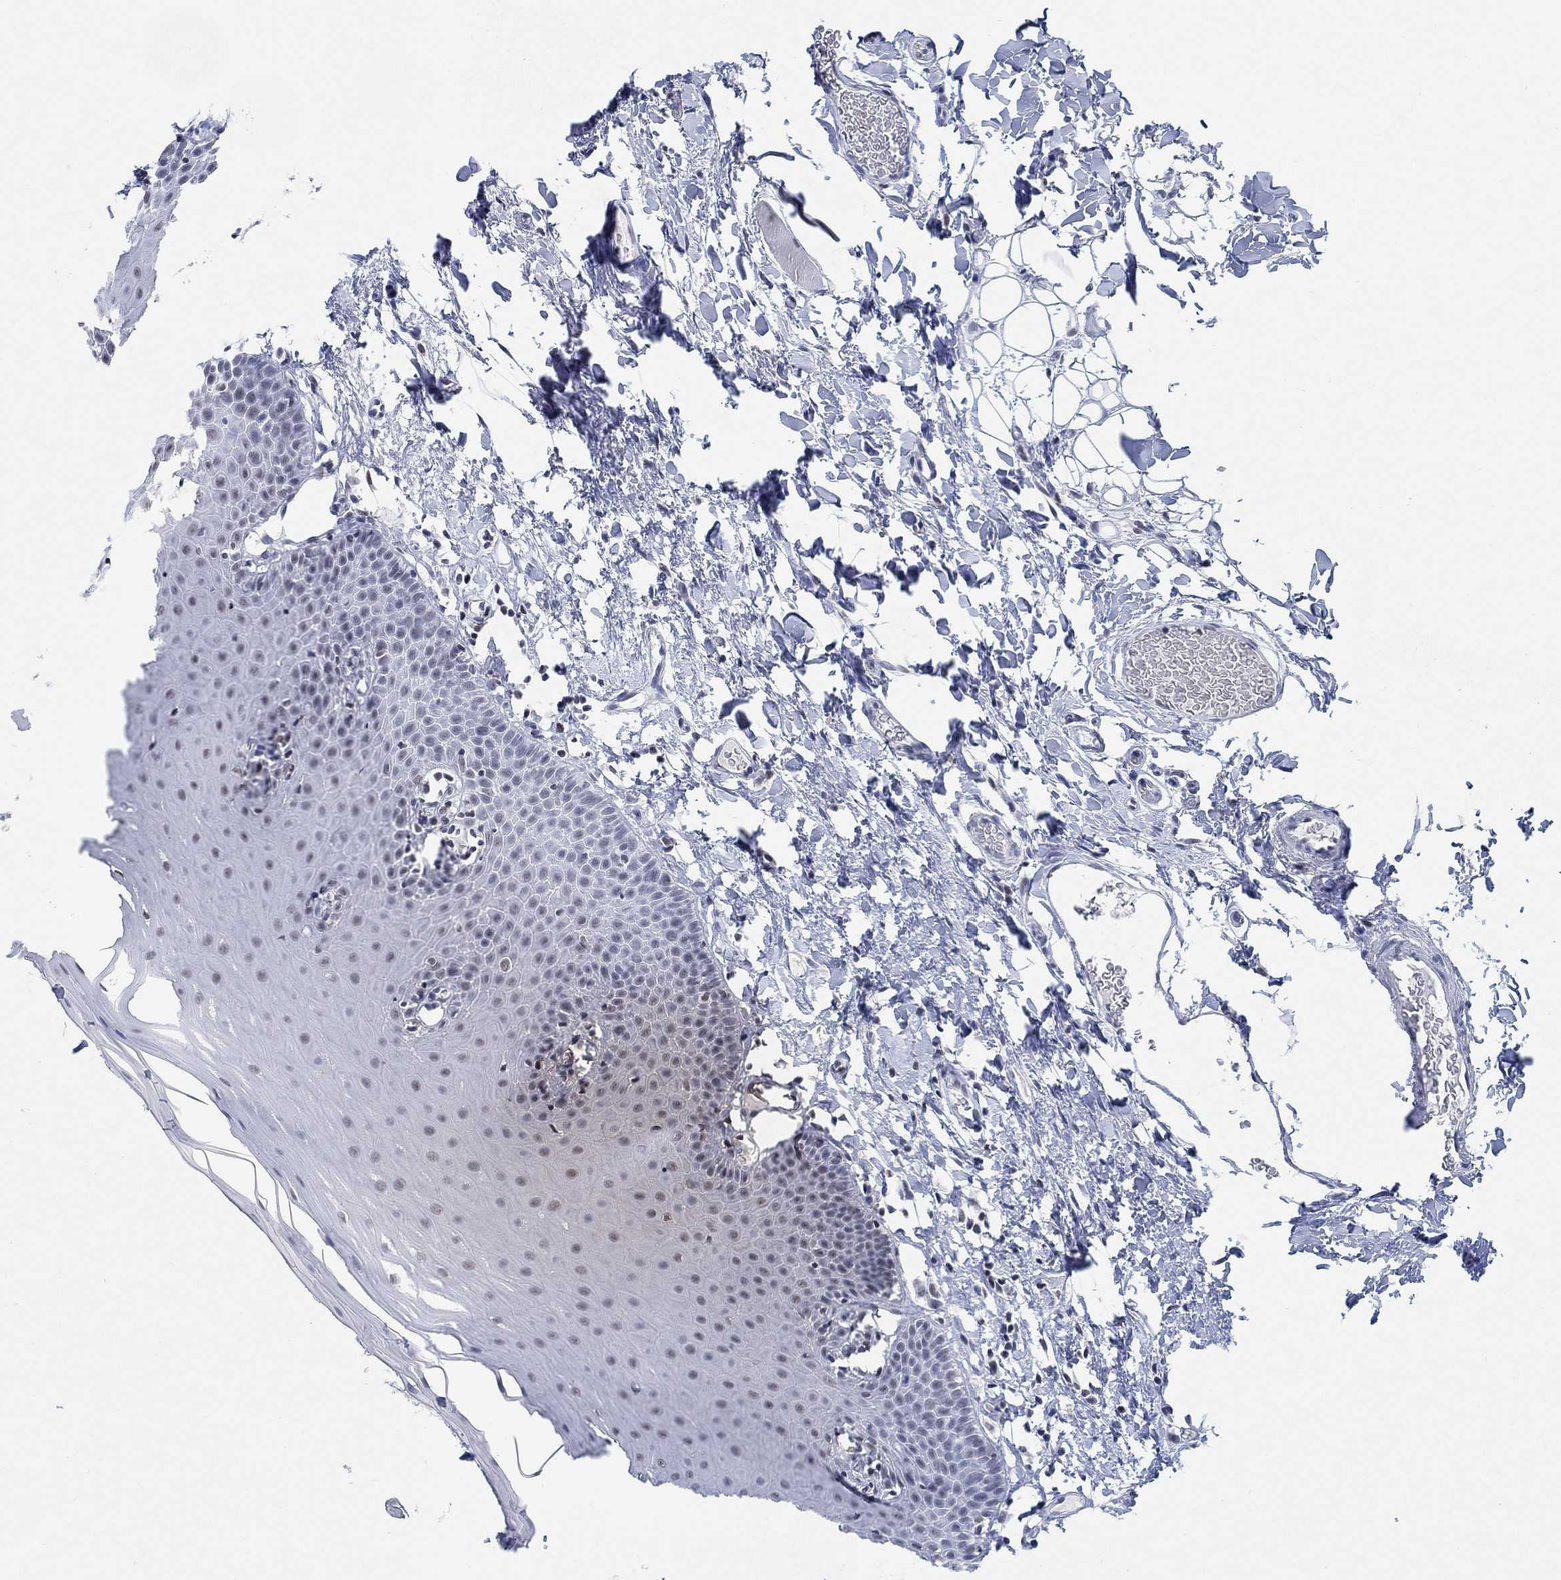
{"staining": {"intensity": "weak", "quantity": "<25%", "location": "nuclear"}, "tissue": "oral mucosa", "cell_type": "Squamous epithelial cells", "image_type": "normal", "snomed": [{"axis": "morphology", "description": "Normal tissue, NOS"}, {"axis": "topography", "description": "Oral tissue"}], "caption": "Immunohistochemistry (IHC) histopathology image of unremarkable oral mucosa: human oral mucosa stained with DAB (3,3'-diaminobenzidine) displays no significant protein expression in squamous epithelial cells. Brightfield microscopy of immunohistochemistry (IHC) stained with DAB (brown) and hematoxylin (blue), captured at high magnification.", "gene": "PPP1R17", "patient": {"sex": "male", "age": 81}}